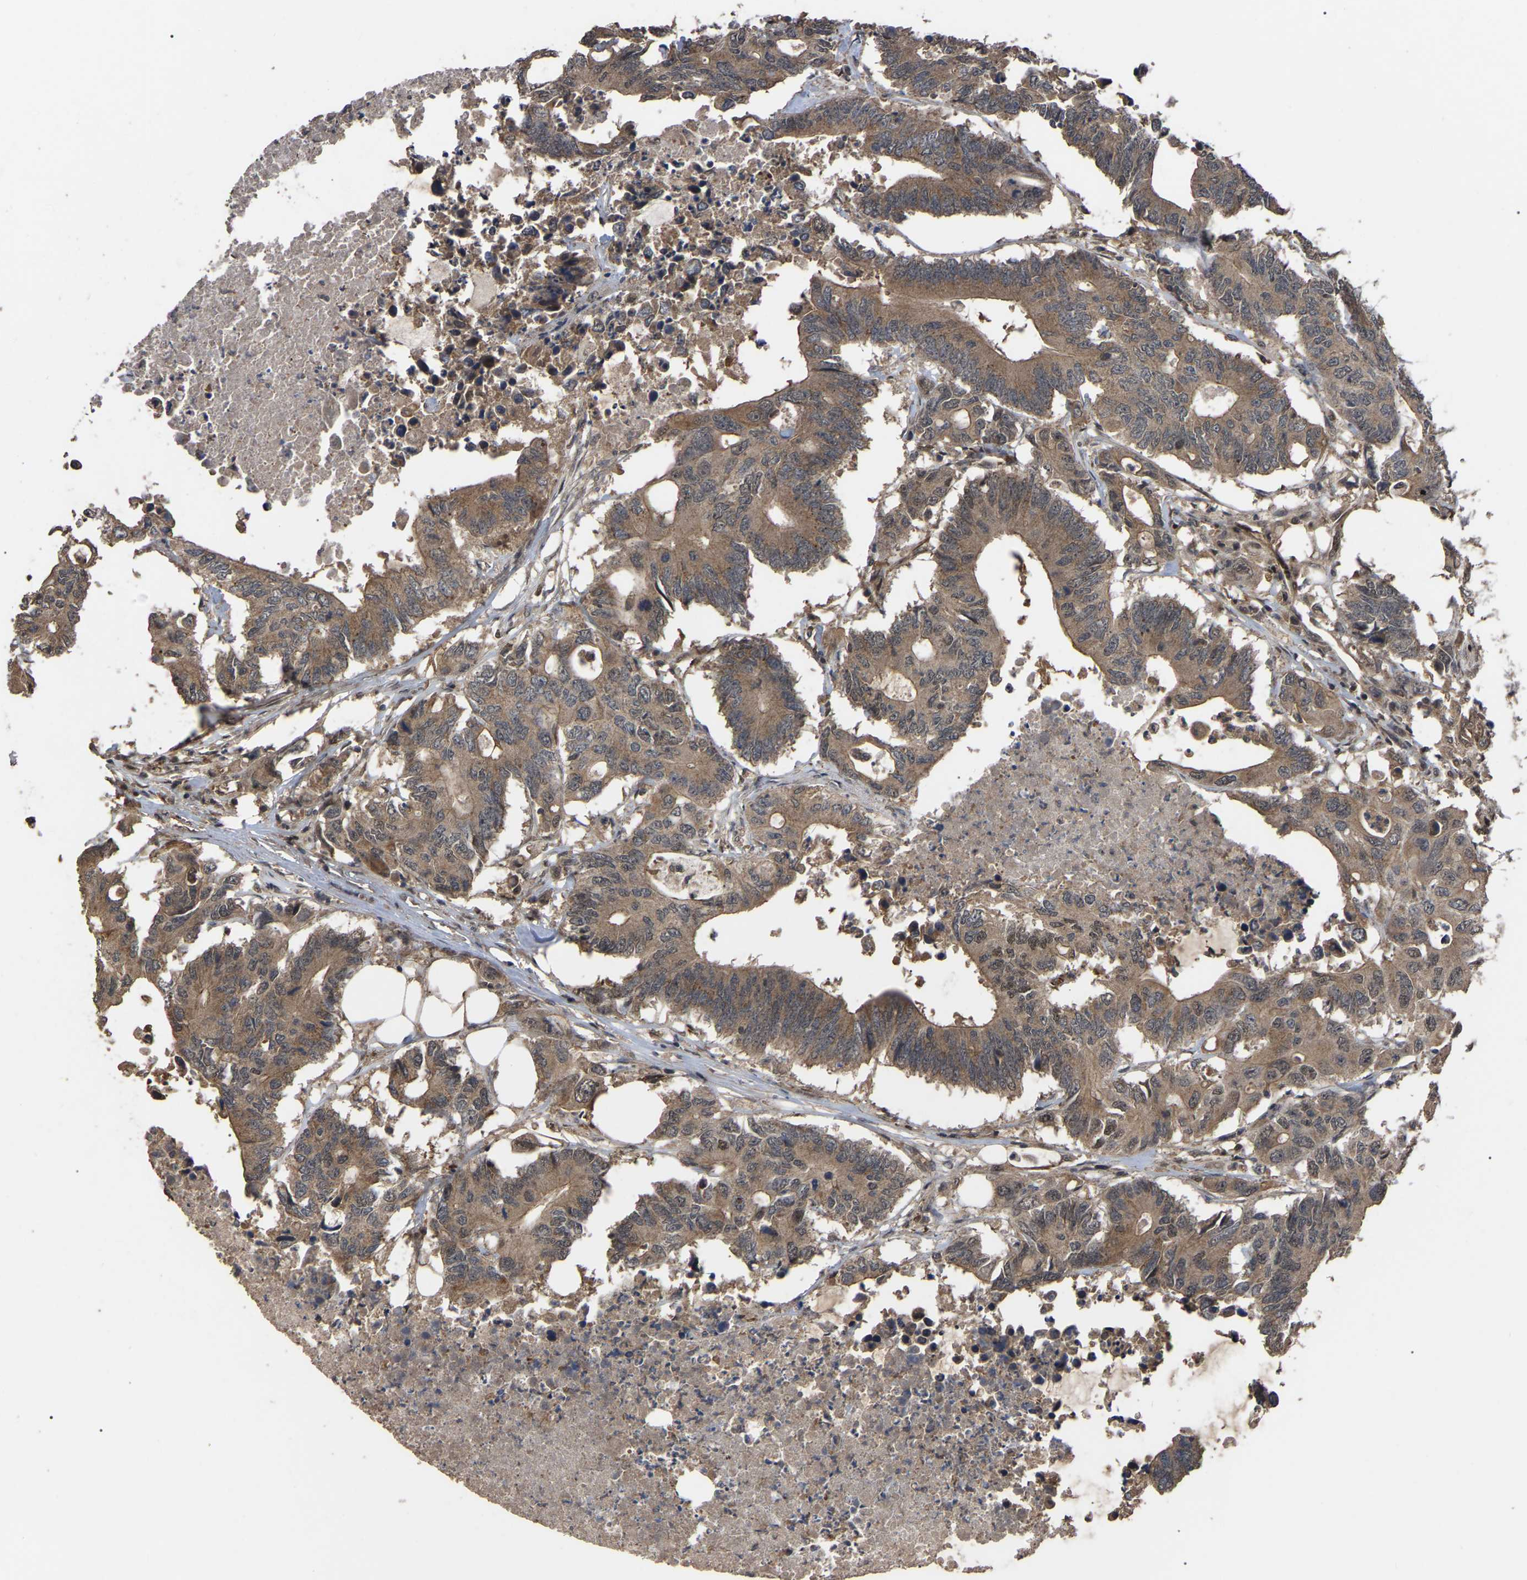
{"staining": {"intensity": "moderate", "quantity": ">75%", "location": "cytoplasmic/membranous"}, "tissue": "colorectal cancer", "cell_type": "Tumor cells", "image_type": "cancer", "snomed": [{"axis": "morphology", "description": "Adenocarcinoma, NOS"}, {"axis": "topography", "description": "Colon"}], "caption": "Protein expression analysis of colorectal cancer (adenocarcinoma) exhibits moderate cytoplasmic/membranous positivity in approximately >75% of tumor cells. (DAB IHC with brightfield microscopy, high magnification).", "gene": "FAM161B", "patient": {"sex": "male", "age": 71}}